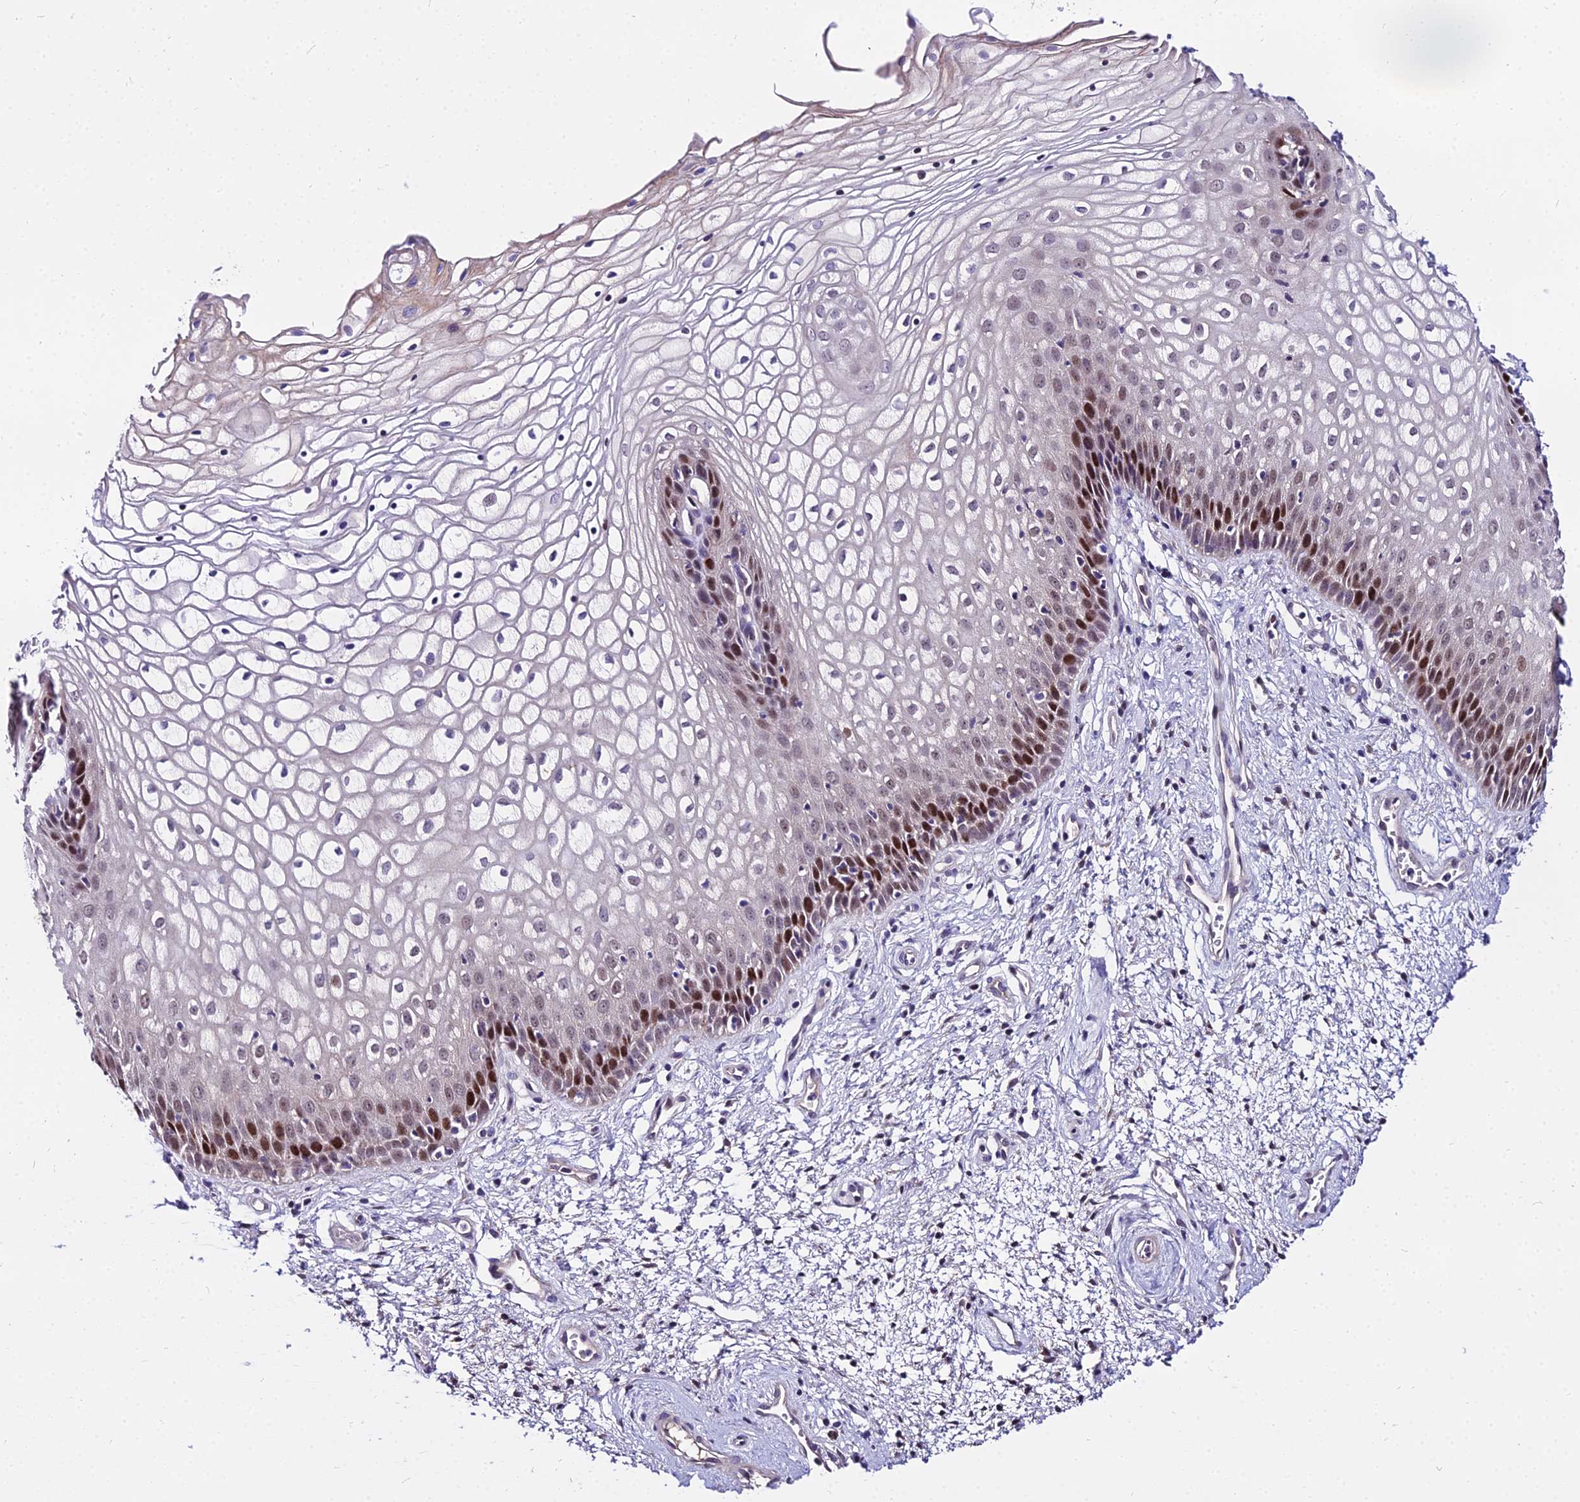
{"staining": {"intensity": "strong", "quantity": "<25%", "location": "nuclear"}, "tissue": "vagina", "cell_type": "Squamous epithelial cells", "image_type": "normal", "snomed": [{"axis": "morphology", "description": "Normal tissue, NOS"}, {"axis": "topography", "description": "Vagina"}], "caption": "Squamous epithelial cells demonstrate medium levels of strong nuclear expression in approximately <25% of cells in benign human vagina.", "gene": "TRIML2", "patient": {"sex": "female", "age": 34}}